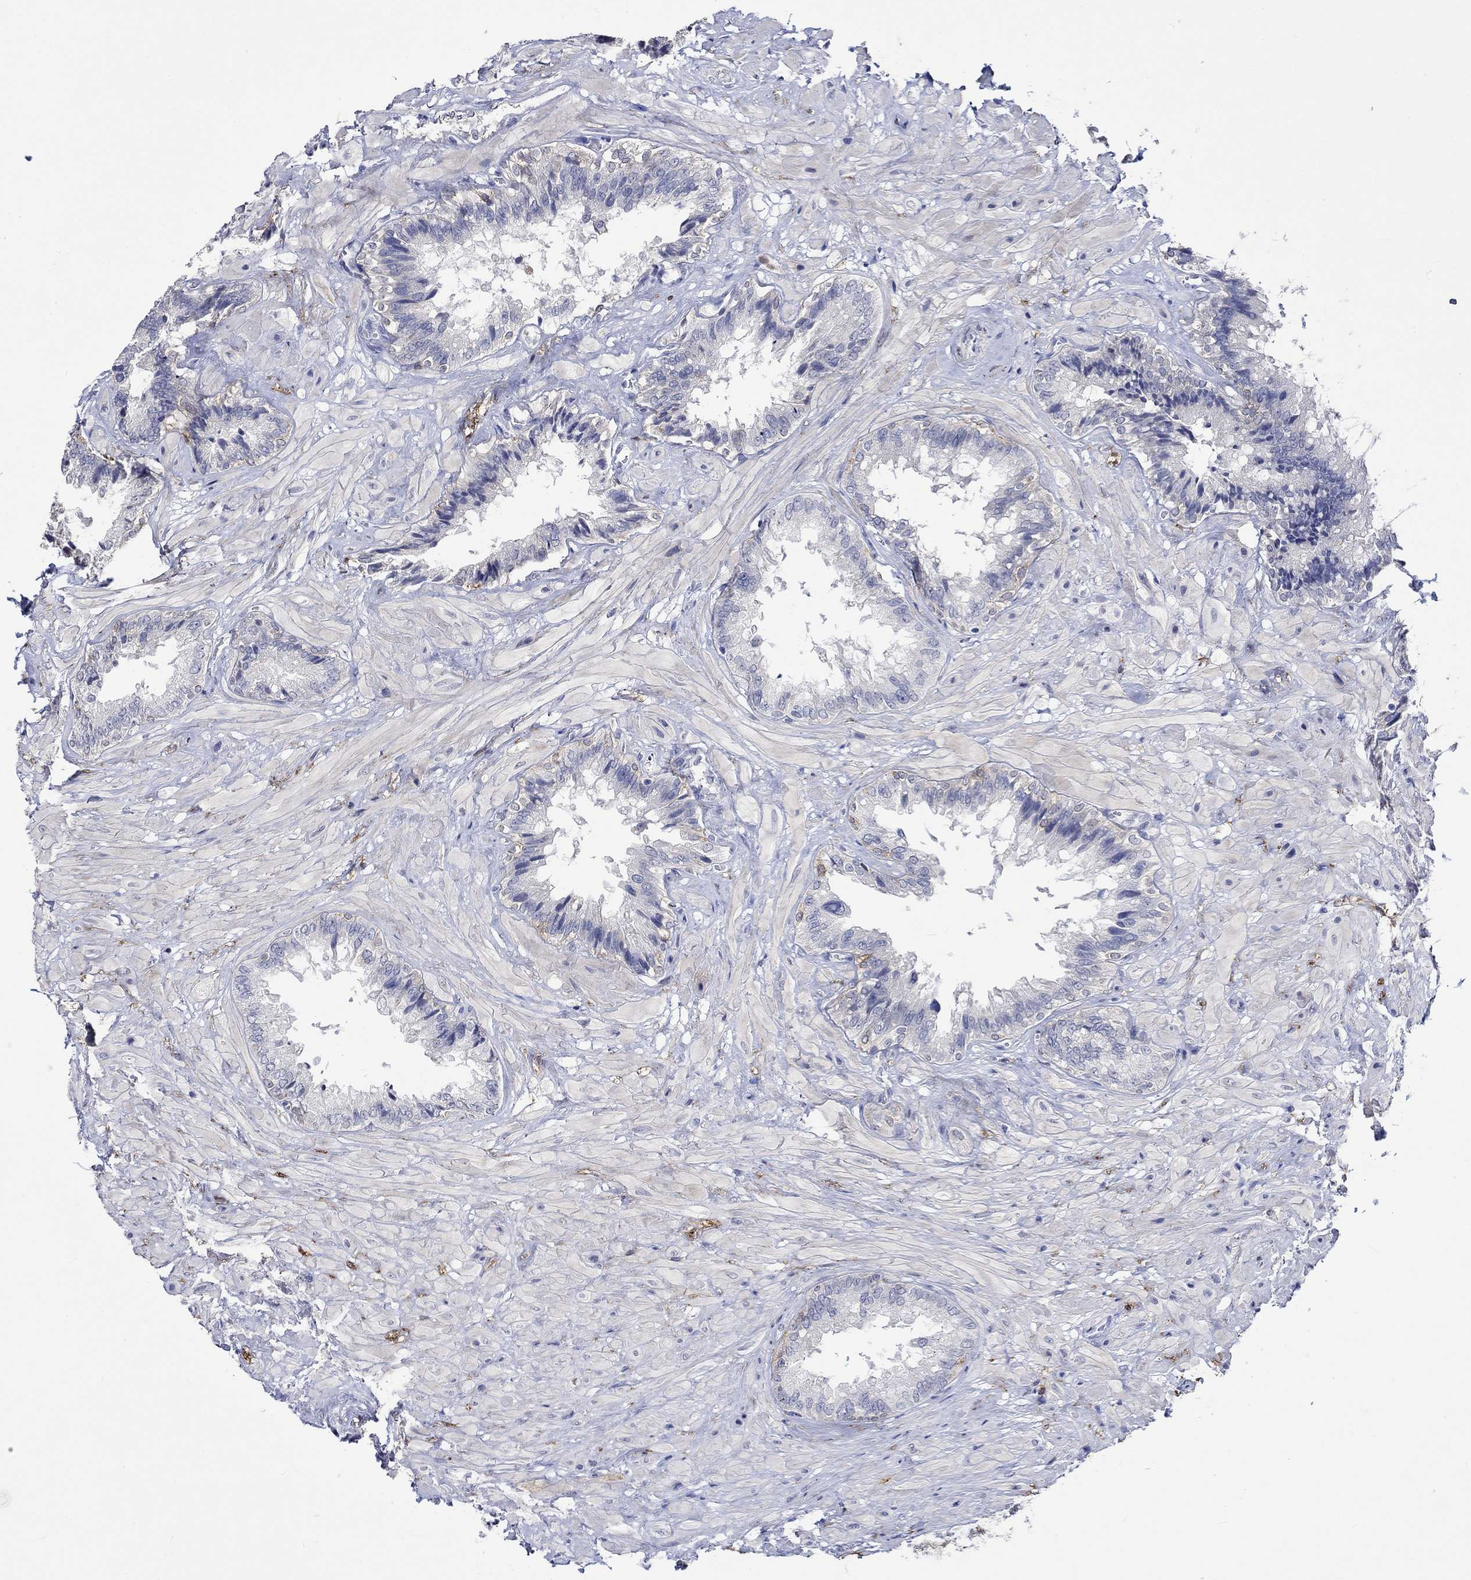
{"staining": {"intensity": "strong", "quantity": "<25%", "location": "cytoplasmic/membranous"}, "tissue": "seminal vesicle", "cell_type": "Glandular cells", "image_type": "normal", "snomed": [{"axis": "morphology", "description": "Normal tissue, NOS"}, {"axis": "topography", "description": "Seminal veicle"}], "caption": "There is medium levels of strong cytoplasmic/membranous staining in glandular cells of benign seminal vesicle, as demonstrated by immunohistochemical staining (brown color).", "gene": "CRYAB", "patient": {"sex": "male", "age": 67}}